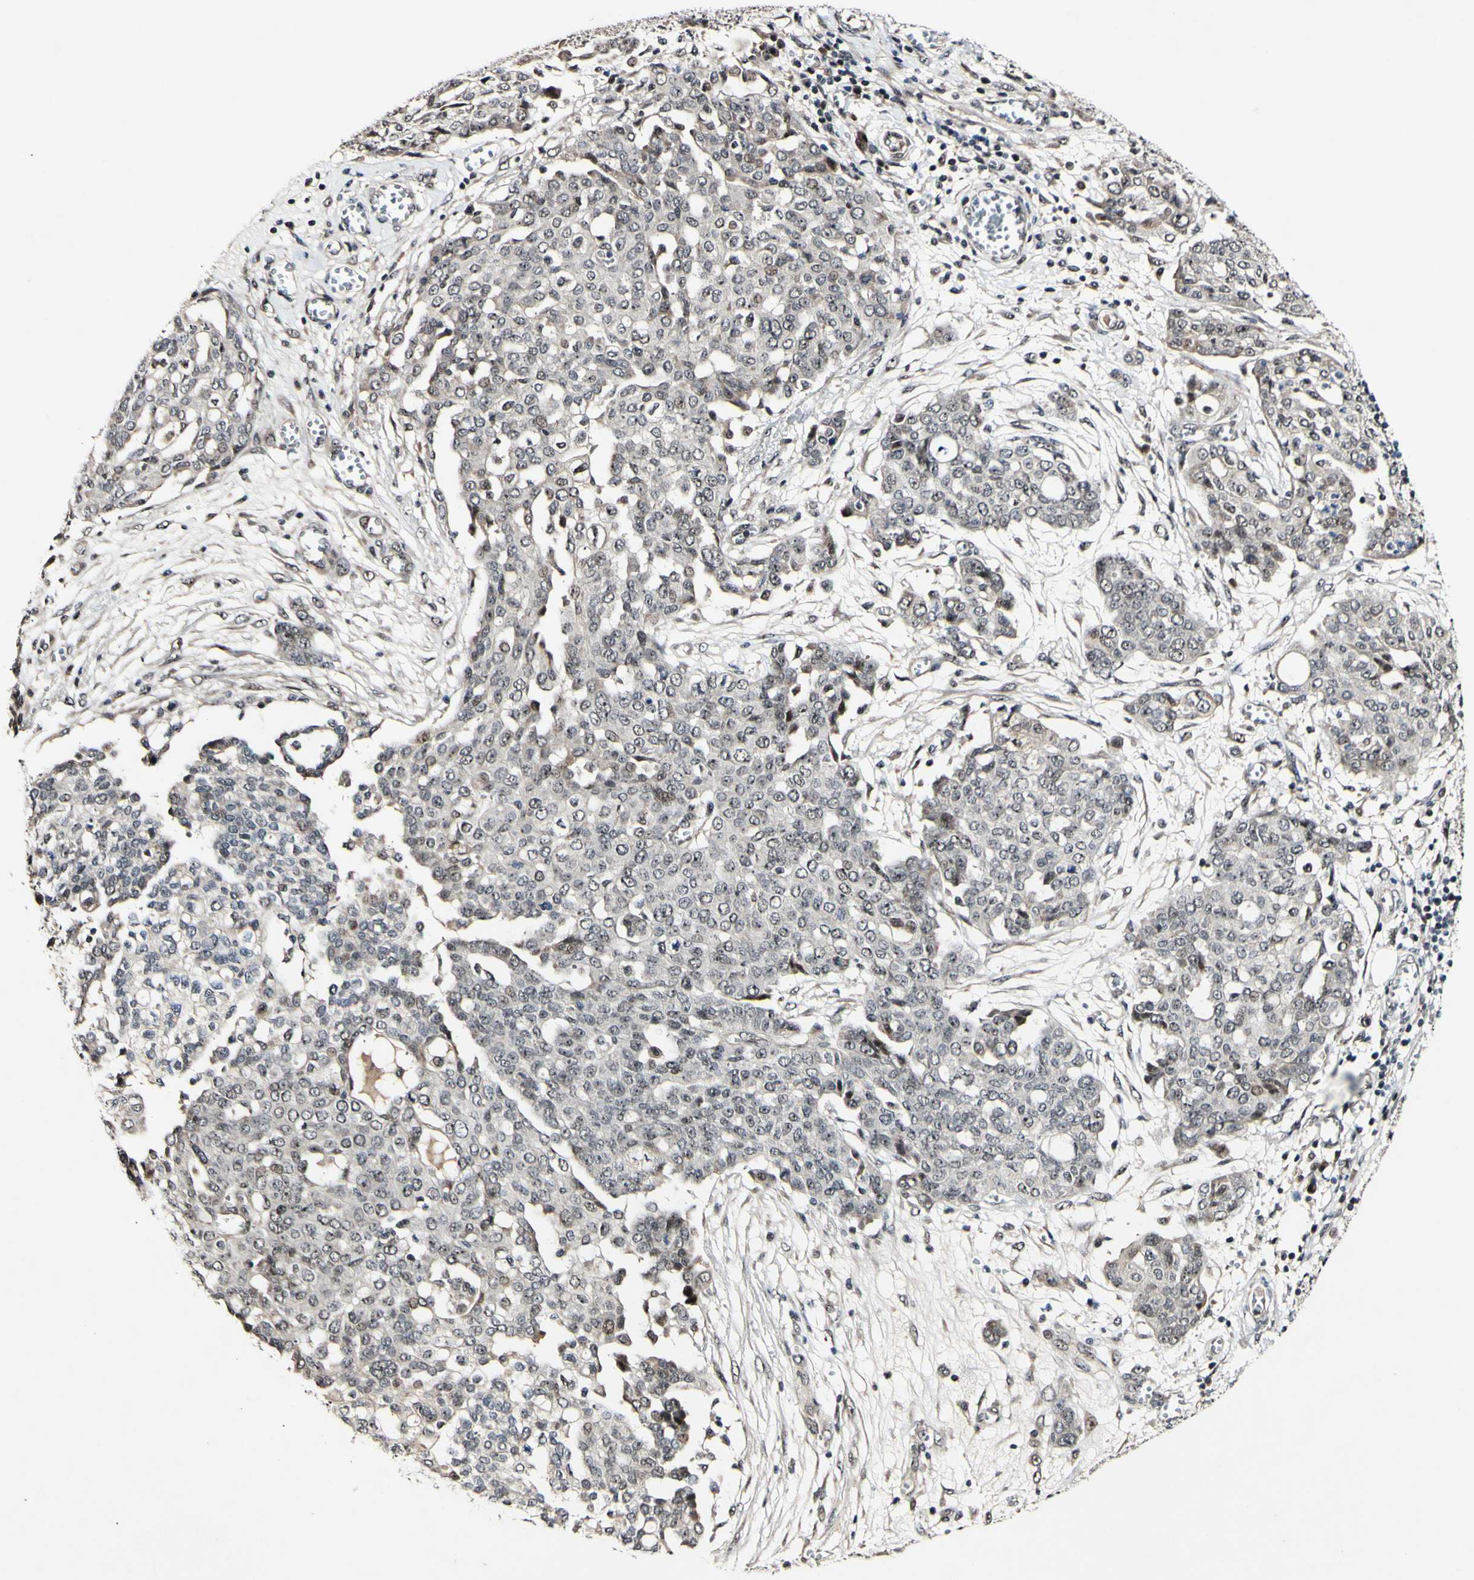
{"staining": {"intensity": "moderate", "quantity": "25%-75%", "location": "nuclear"}, "tissue": "ovarian cancer", "cell_type": "Tumor cells", "image_type": "cancer", "snomed": [{"axis": "morphology", "description": "Cystadenocarcinoma, serous, NOS"}, {"axis": "topography", "description": "Soft tissue"}, {"axis": "topography", "description": "Ovary"}], "caption": "Protein analysis of serous cystadenocarcinoma (ovarian) tissue shows moderate nuclear positivity in approximately 25%-75% of tumor cells.", "gene": "POLR2F", "patient": {"sex": "female", "age": 57}}